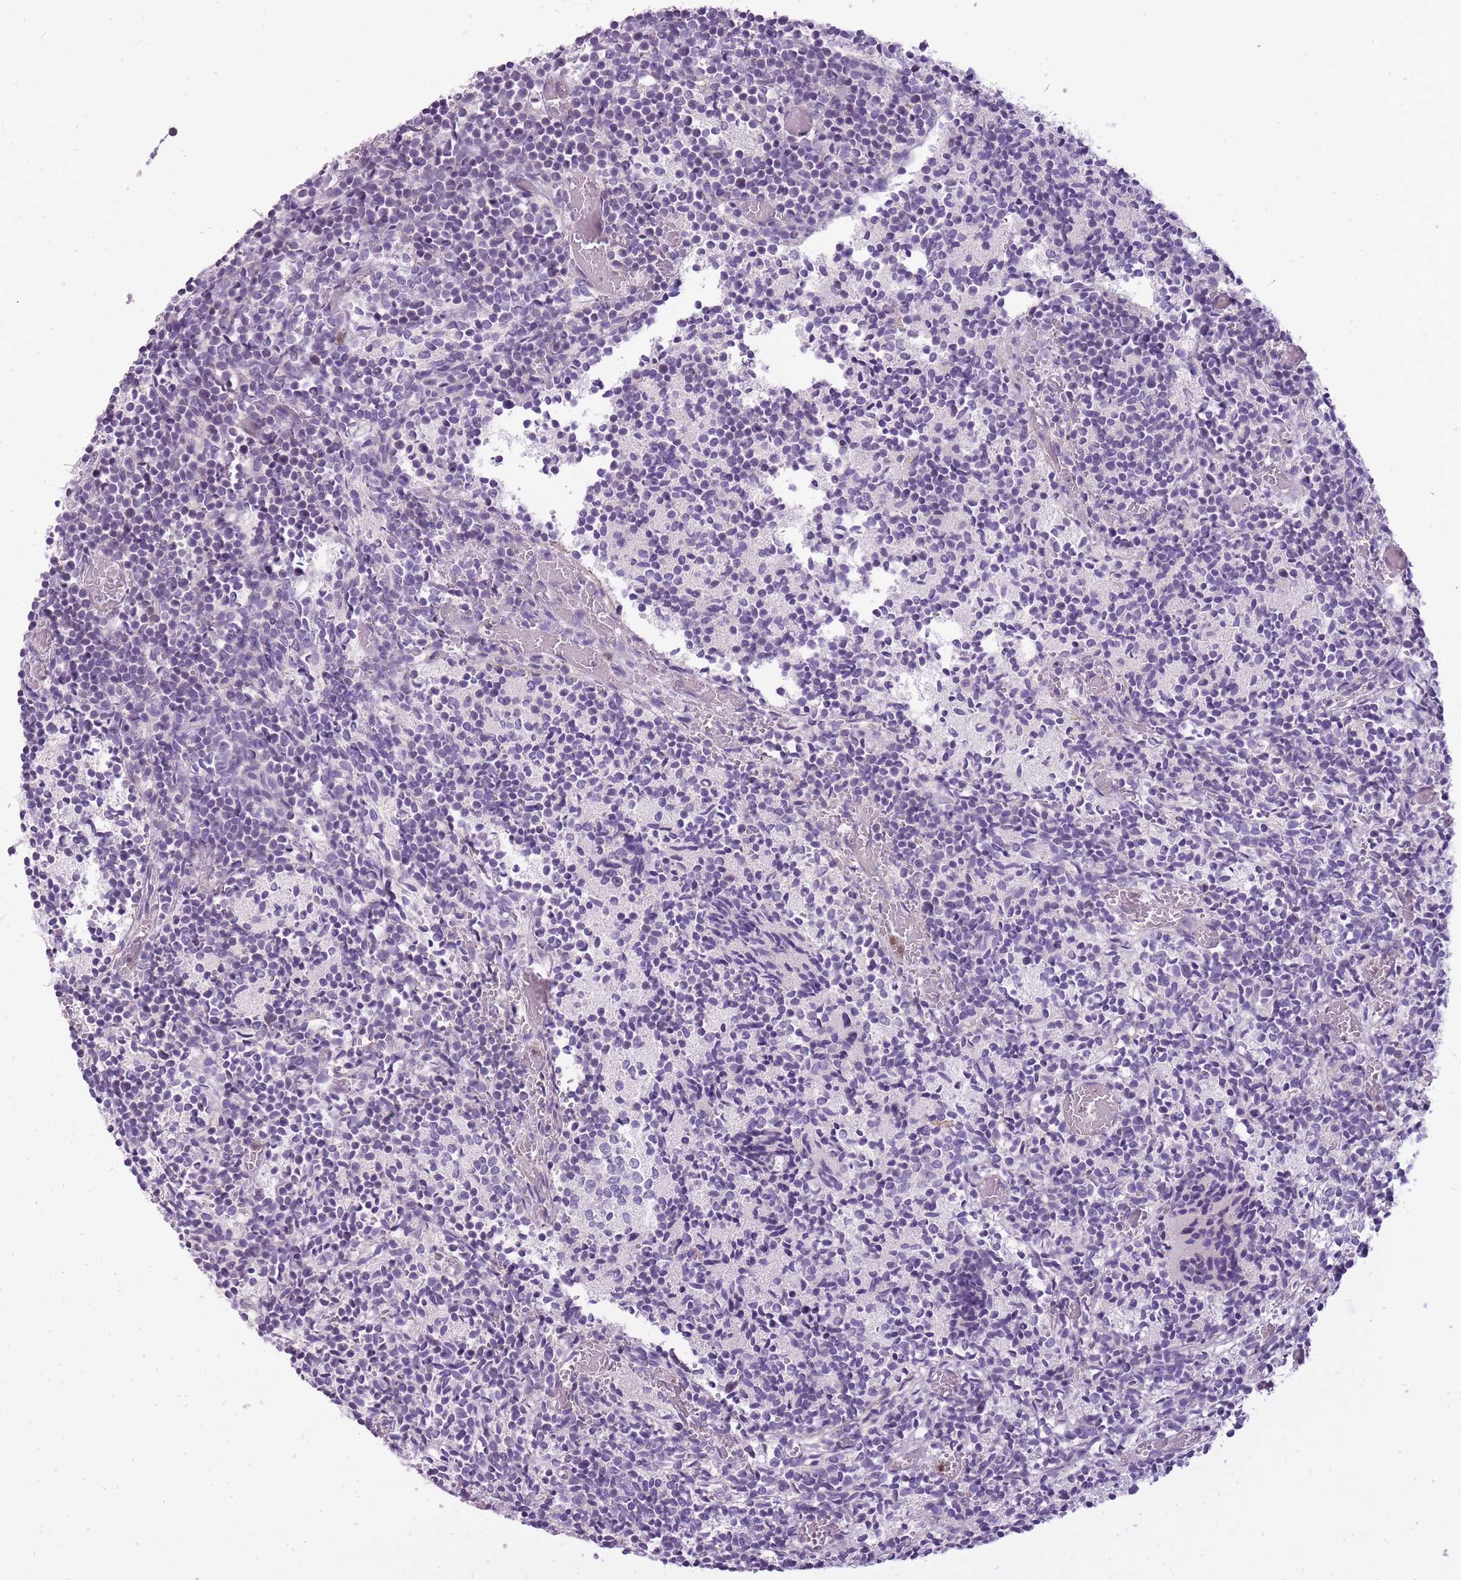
{"staining": {"intensity": "negative", "quantity": "none", "location": "none"}, "tissue": "glioma", "cell_type": "Tumor cells", "image_type": "cancer", "snomed": [{"axis": "morphology", "description": "Glioma, malignant, Low grade"}, {"axis": "topography", "description": "Brain"}], "caption": "Photomicrograph shows no significant protein expression in tumor cells of malignant glioma (low-grade).", "gene": "TIGD1", "patient": {"sex": "female", "age": 1}}